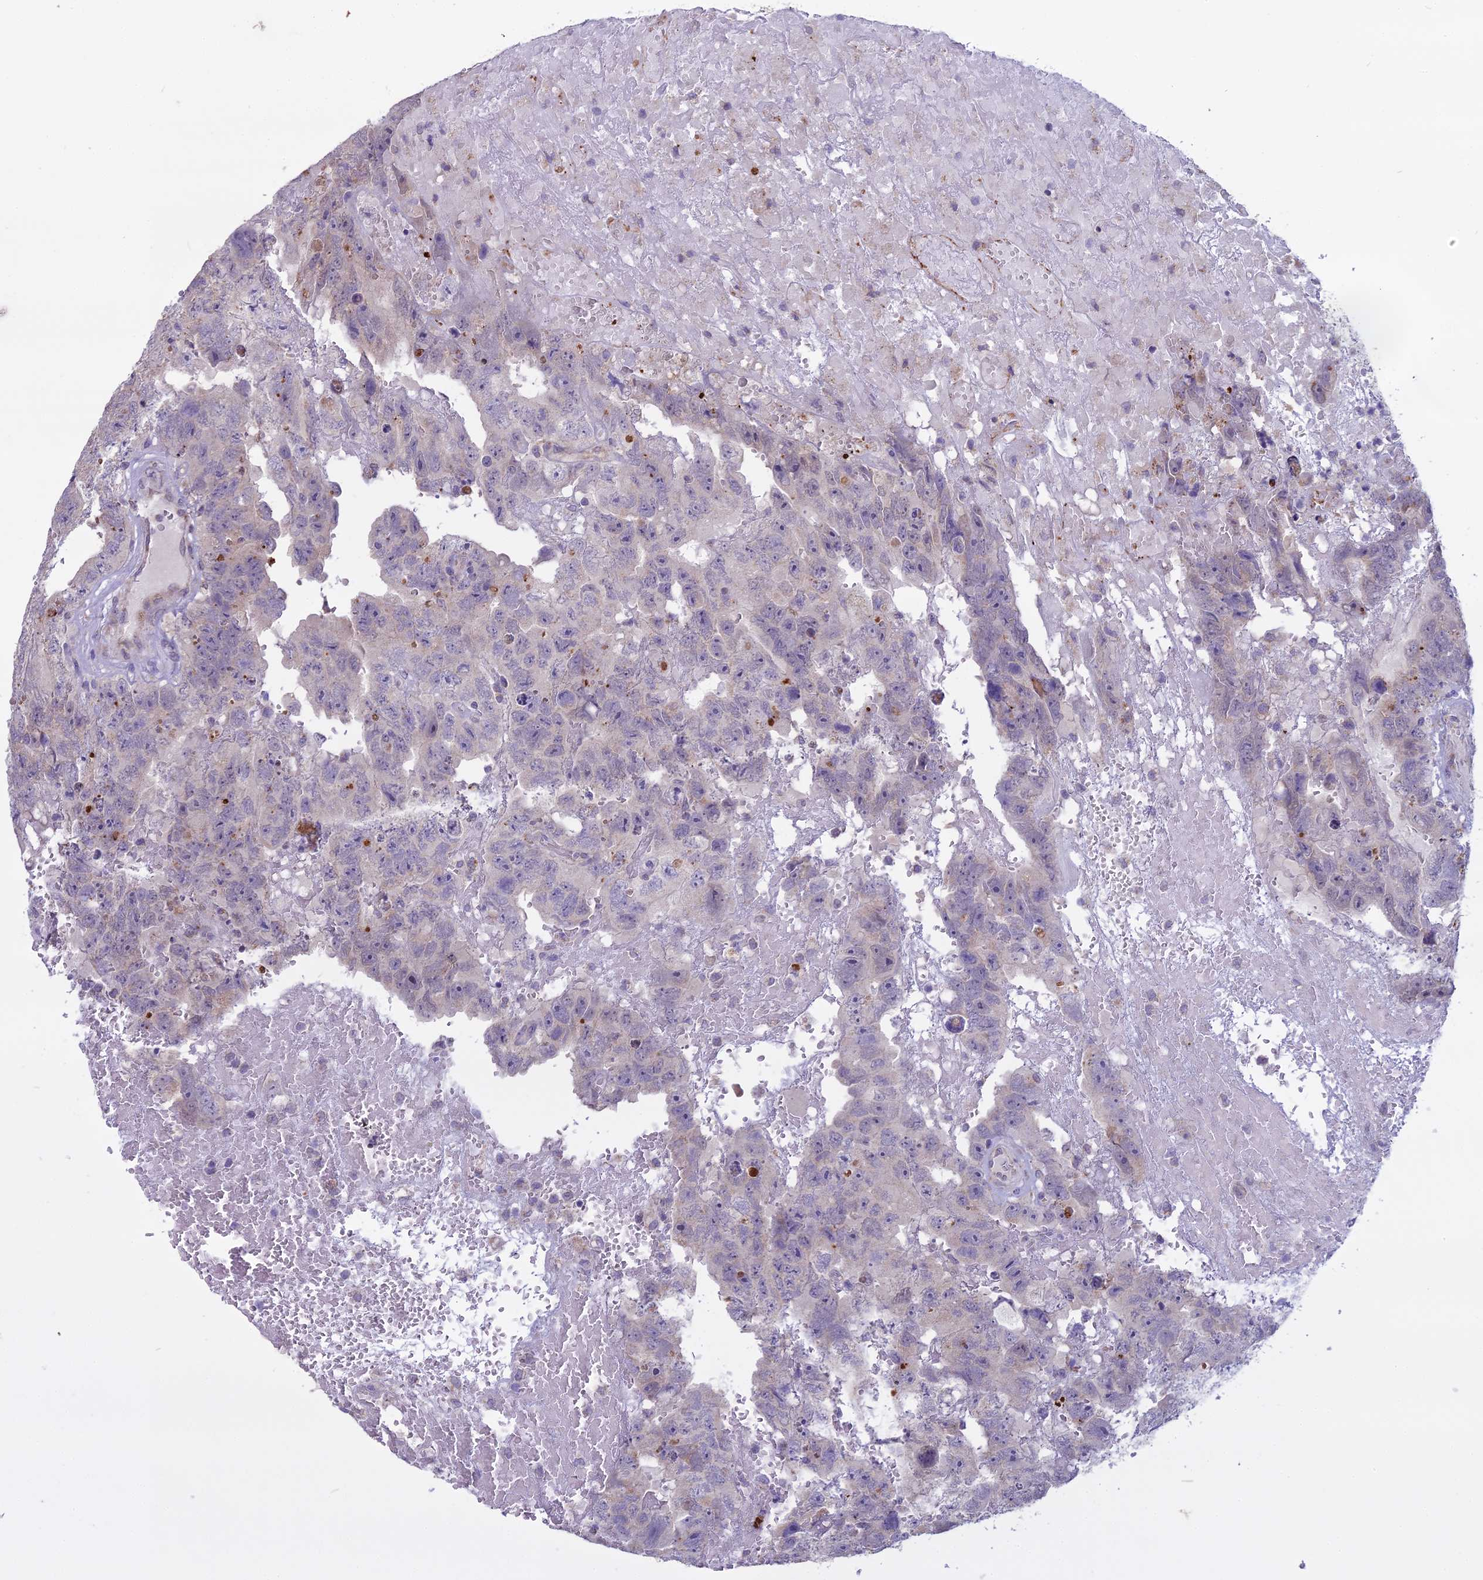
{"staining": {"intensity": "negative", "quantity": "none", "location": "none"}, "tissue": "testis cancer", "cell_type": "Tumor cells", "image_type": "cancer", "snomed": [{"axis": "morphology", "description": "Carcinoma, Embryonal, NOS"}, {"axis": "topography", "description": "Testis"}], "caption": "IHC micrograph of neoplastic tissue: embryonal carcinoma (testis) stained with DAB displays no significant protein positivity in tumor cells.", "gene": "DUS2", "patient": {"sex": "male", "age": 45}}